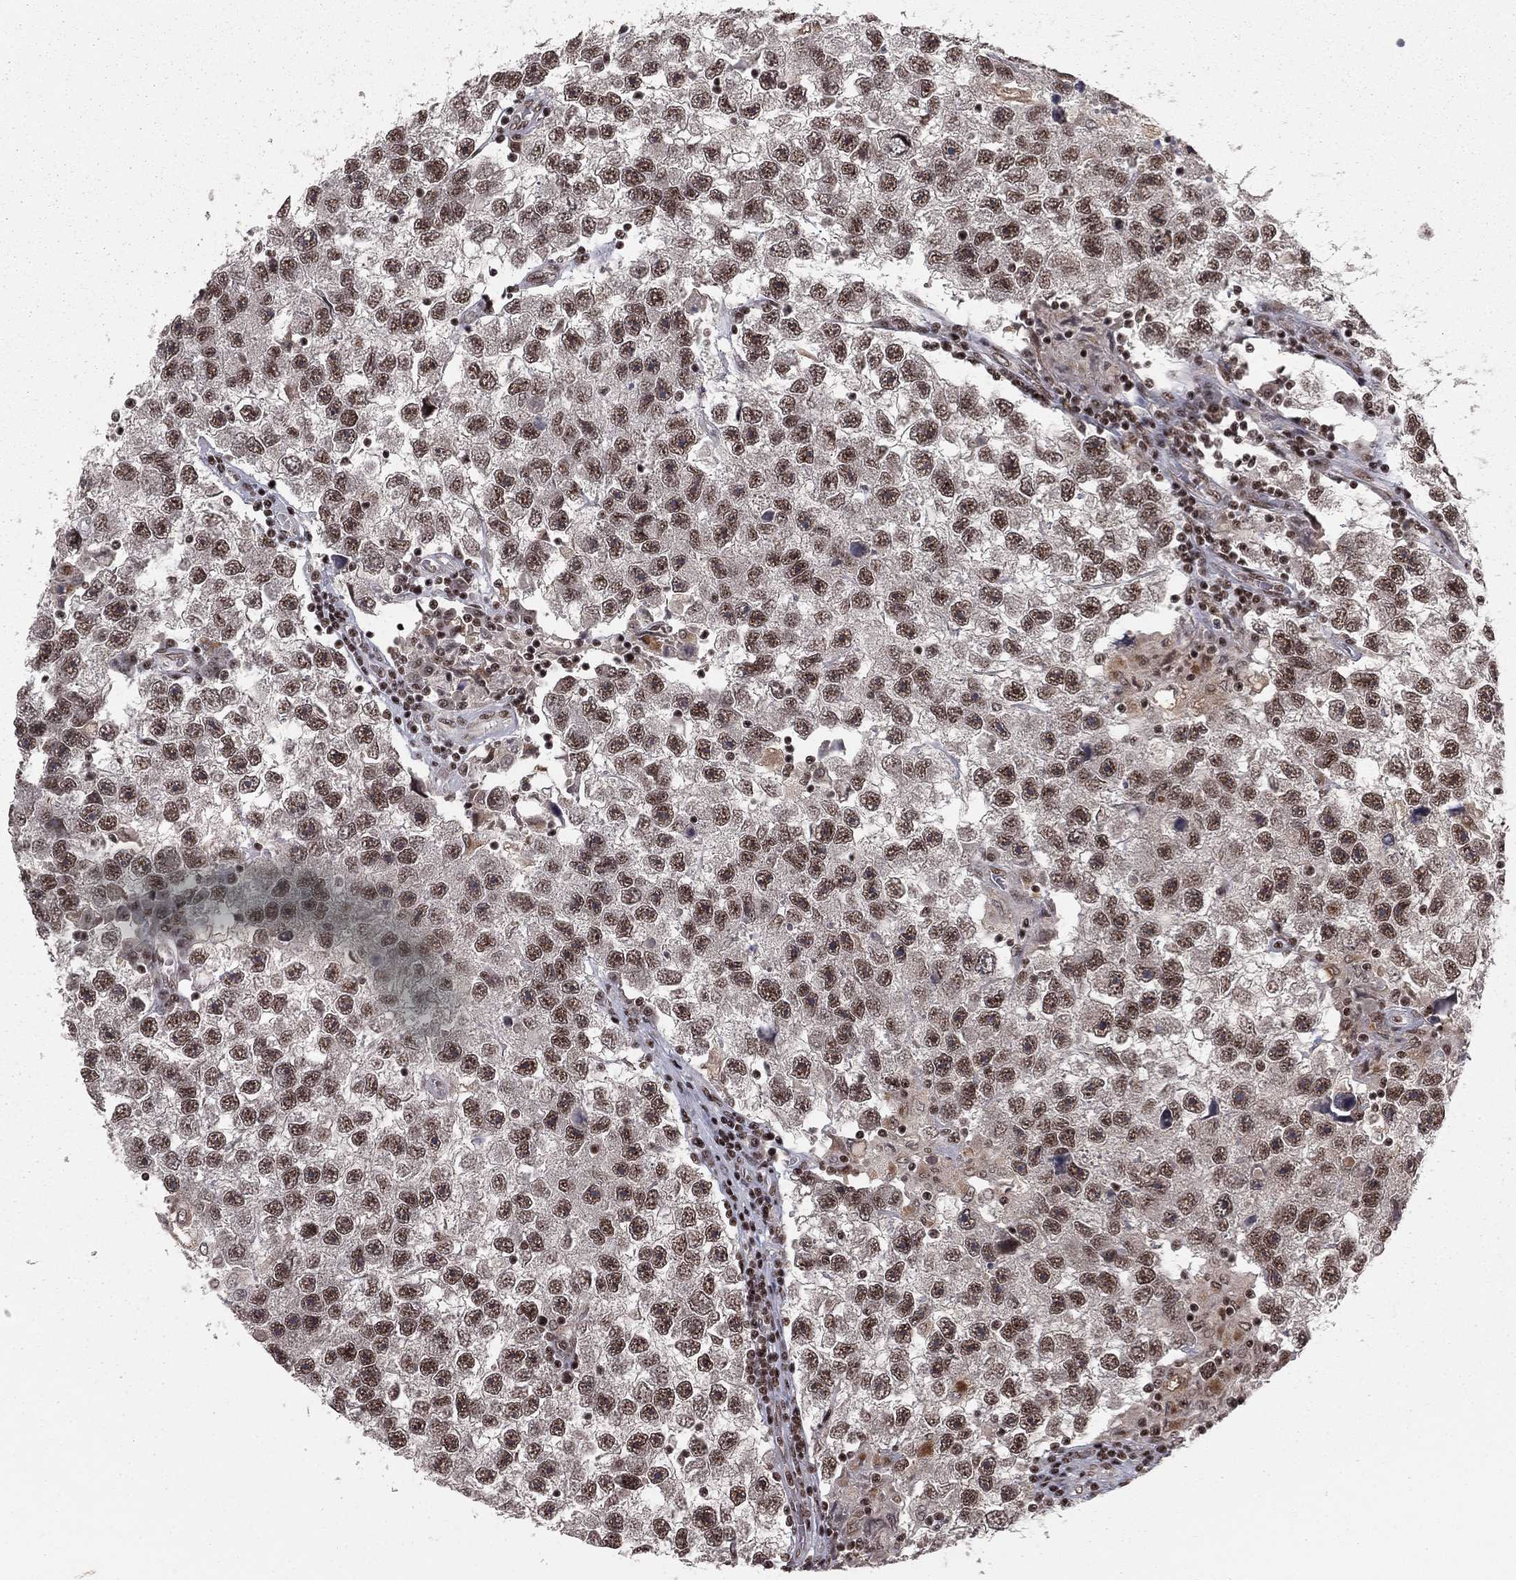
{"staining": {"intensity": "strong", "quantity": ">75%", "location": "nuclear"}, "tissue": "testis cancer", "cell_type": "Tumor cells", "image_type": "cancer", "snomed": [{"axis": "morphology", "description": "Seminoma, NOS"}, {"axis": "topography", "description": "Testis"}], "caption": "Immunohistochemistry (DAB) staining of testis cancer (seminoma) demonstrates strong nuclear protein expression in approximately >75% of tumor cells.", "gene": "NFYB", "patient": {"sex": "male", "age": 26}}